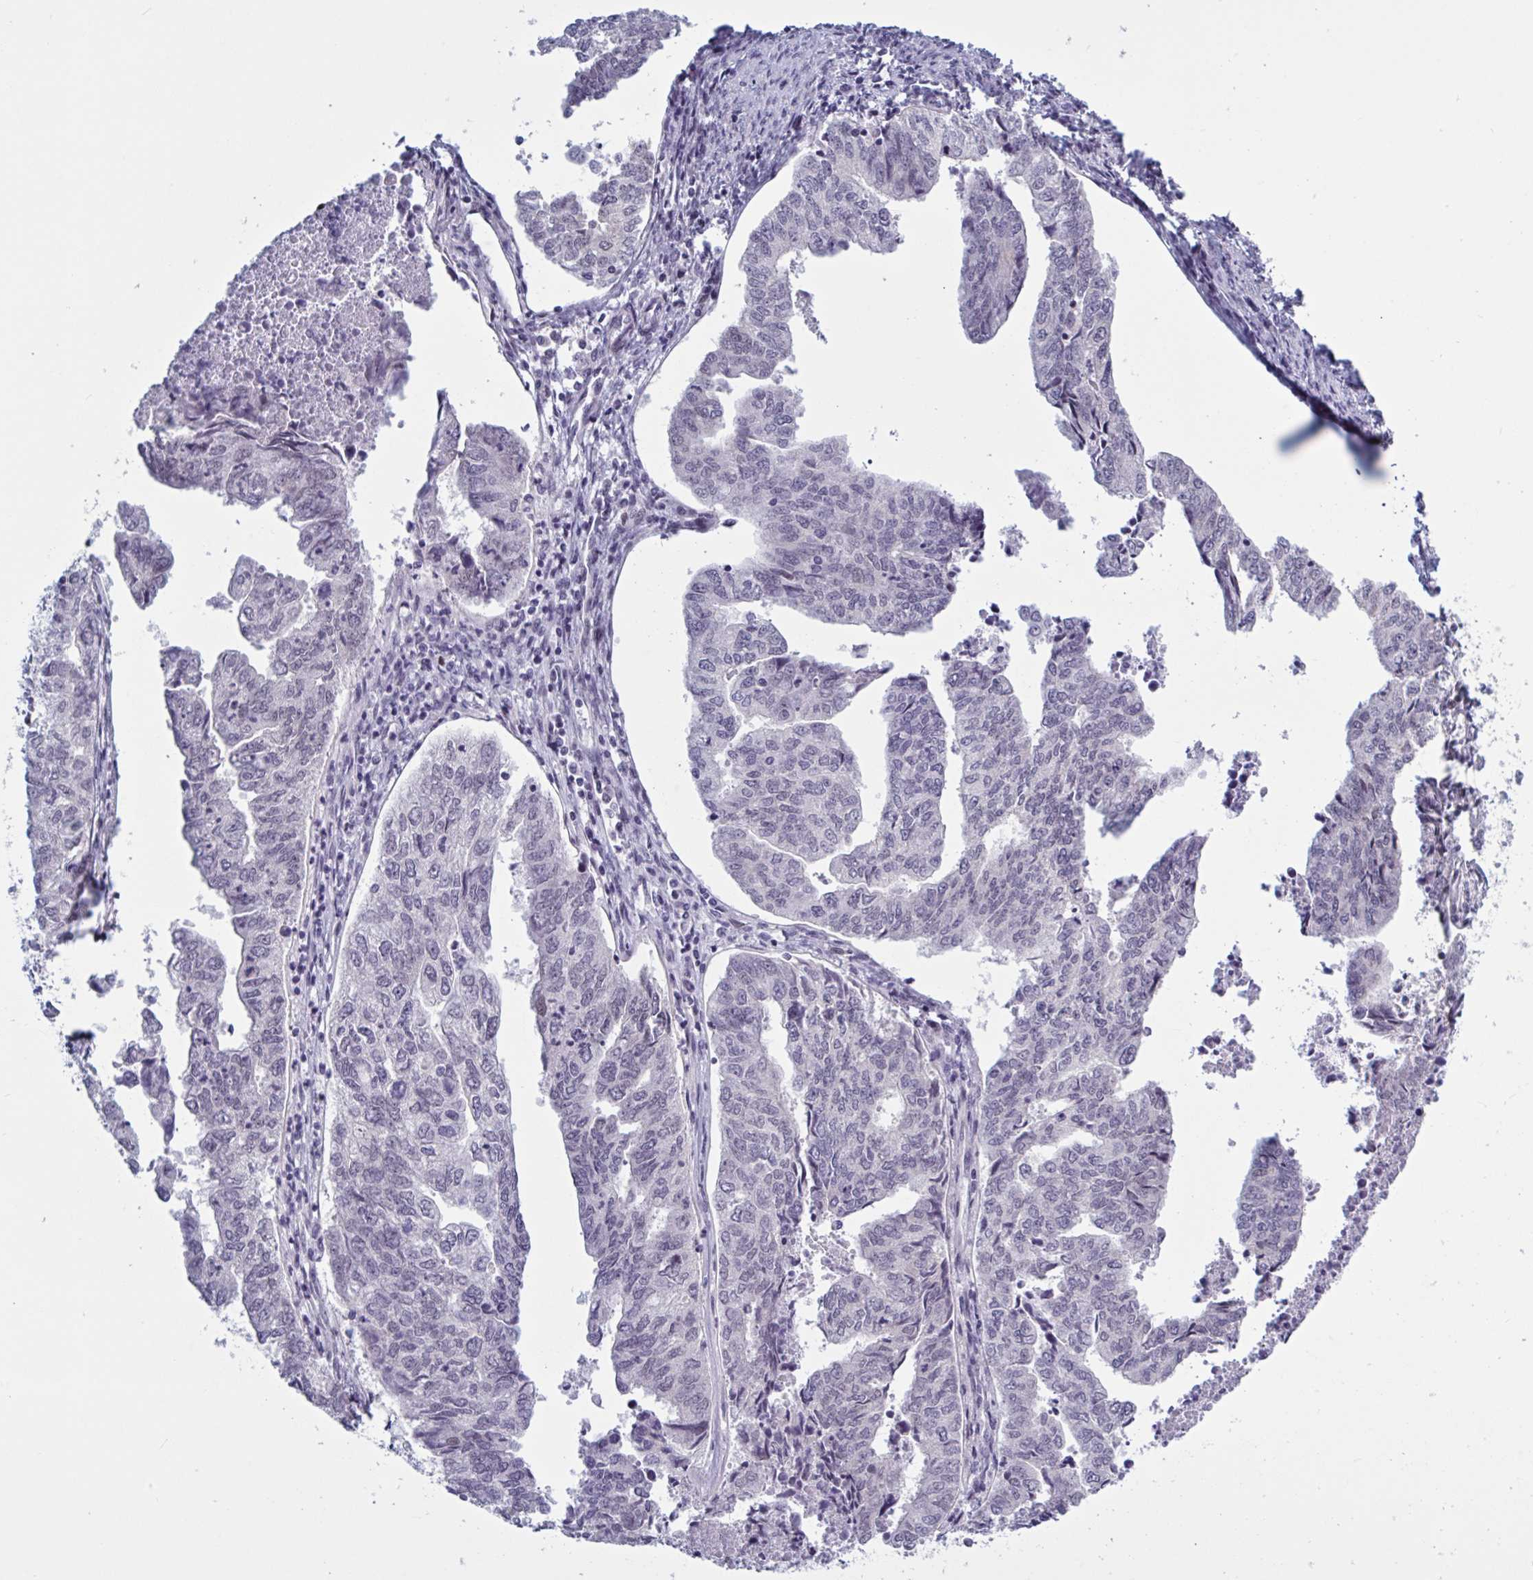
{"staining": {"intensity": "negative", "quantity": "none", "location": "none"}, "tissue": "endometrial cancer", "cell_type": "Tumor cells", "image_type": "cancer", "snomed": [{"axis": "morphology", "description": "Adenocarcinoma, NOS"}, {"axis": "topography", "description": "Endometrium"}], "caption": "Tumor cells are negative for brown protein staining in adenocarcinoma (endometrial).", "gene": "TCEAL8", "patient": {"sex": "female", "age": 73}}